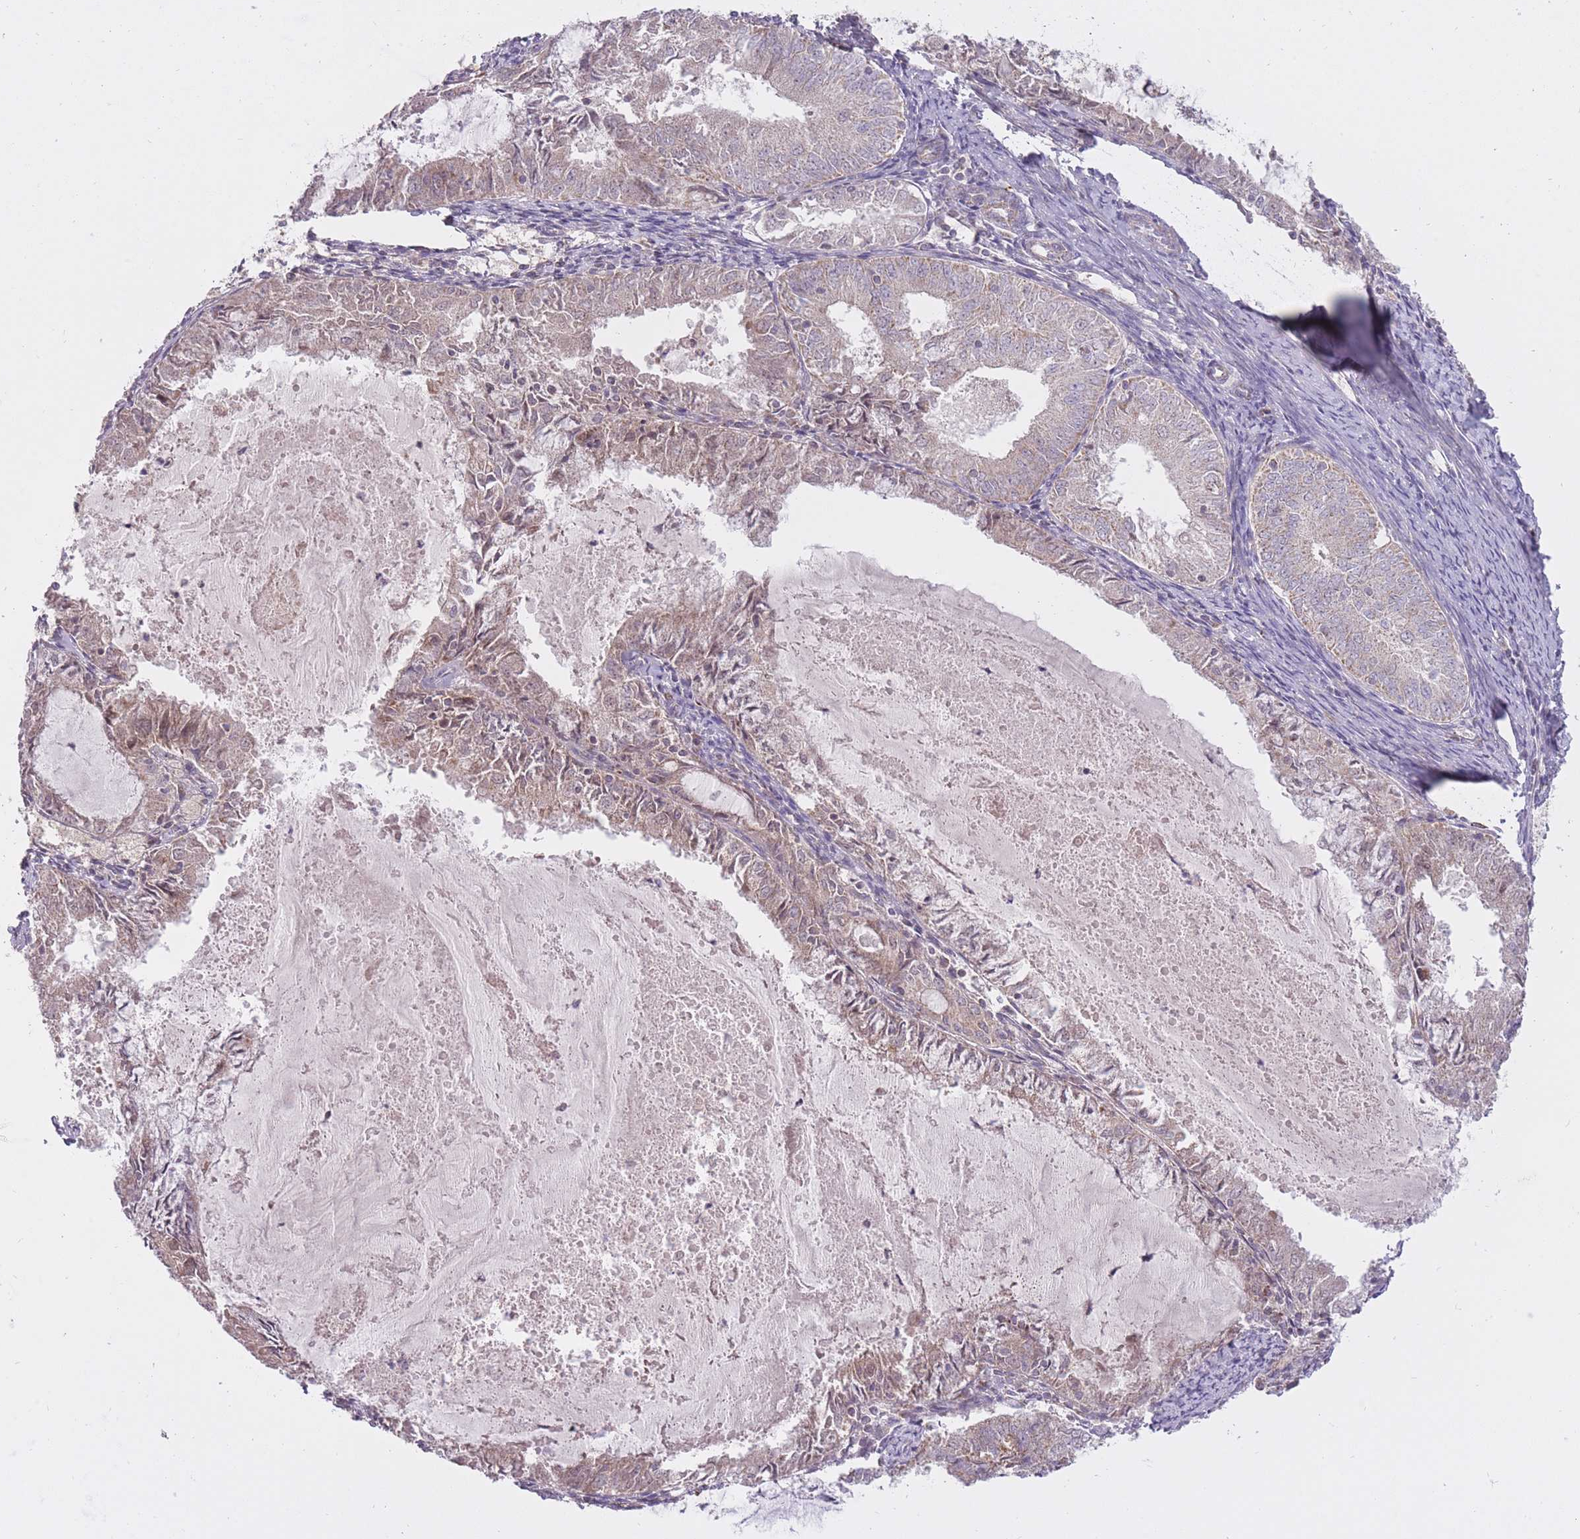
{"staining": {"intensity": "weak", "quantity": "<25%", "location": "cytoplasmic/membranous"}, "tissue": "endometrial cancer", "cell_type": "Tumor cells", "image_type": "cancer", "snomed": [{"axis": "morphology", "description": "Adenocarcinoma, NOS"}, {"axis": "topography", "description": "Endometrium"}], "caption": "IHC histopathology image of neoplastic tissue: endometrial cancer stained with DAB exhibits no significant protein positivity in tumor cells.", "gene": "LIN7C", "patient": {"sex": "female", "age": 57}}